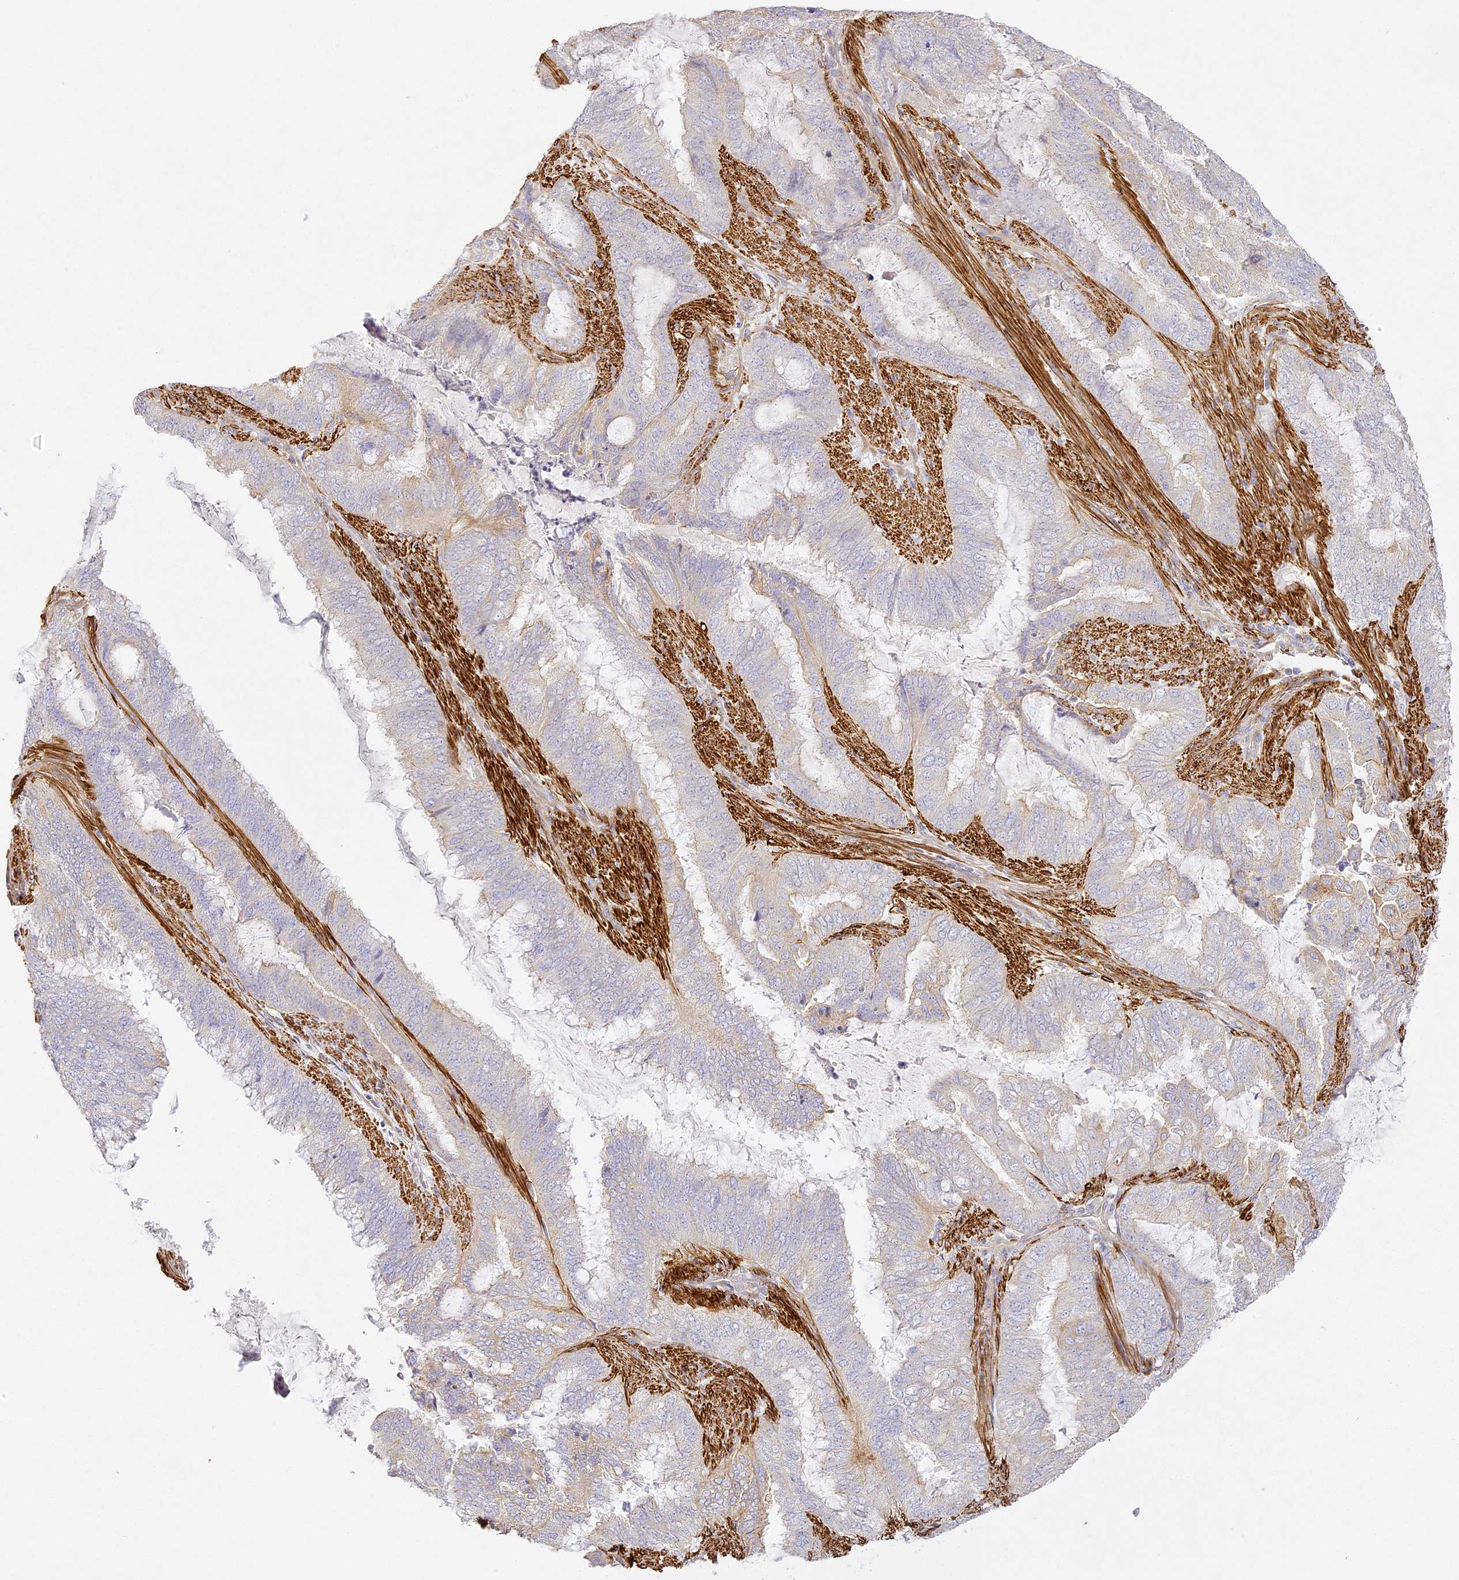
{"staining": {"intensity": "weak", "quantity": "<25%", "location": "cytoplasmic/membranous"}, "tissue": "endometrial cancer", "cell_type": "Tumor cells", "image_type": "cancer", "snomed": [{"axis": "morphology", "description": "Adenocarcinoma, NOS"}, {"axis": "topography", "description": "Endometrium"}], "caption": "IHC of endometrial cancer exhibits no positivity in tumor cells. The staining was performed using DAB to visualize the protein expression in brown, while the nuclei were stained in blue with hematoxylin (Magnification: 20x).", "gene": "MED28", "patient": {"sex": "female", "age": 51}}